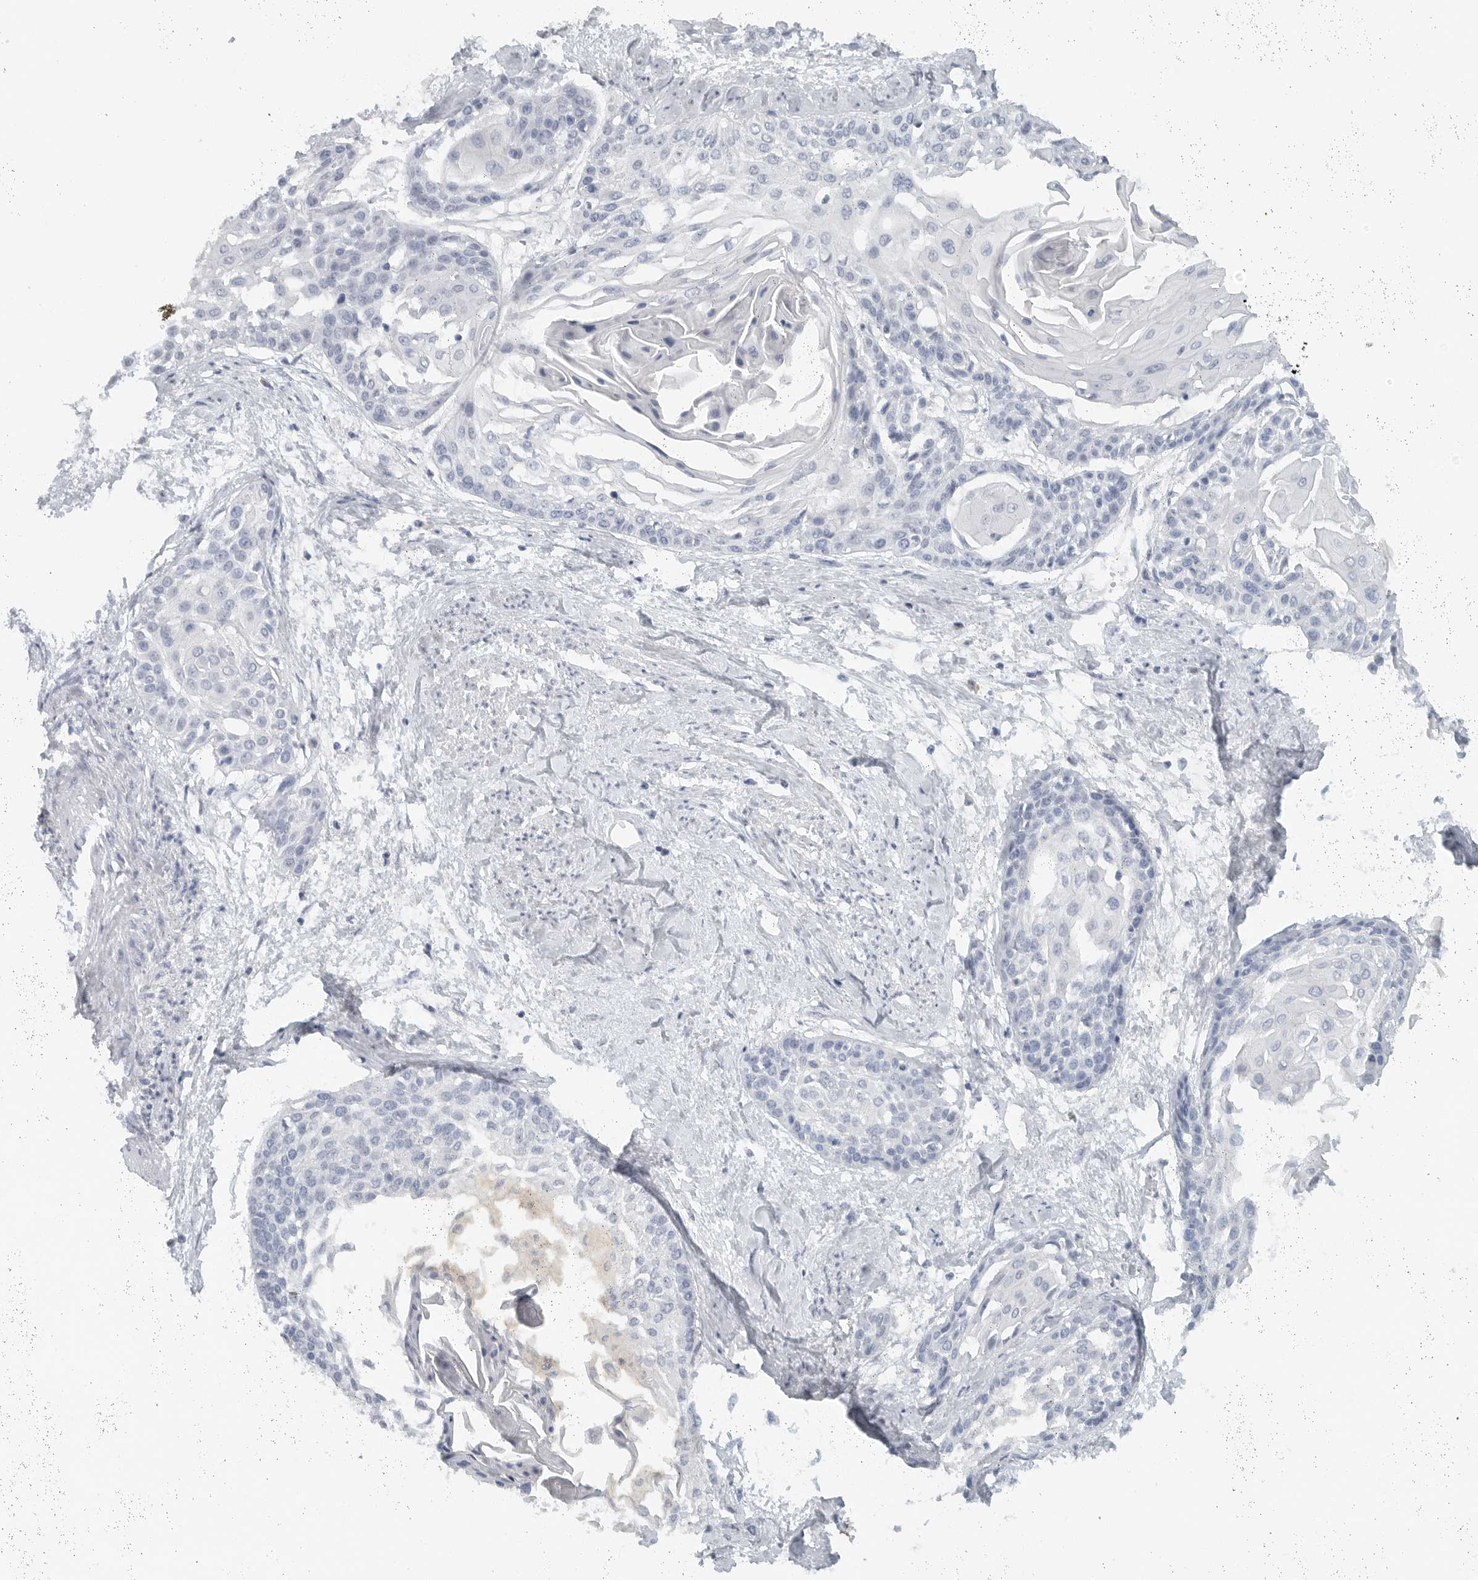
{"staining": {"intensity": "negative", "quantity": "none", "location": "none"}, "tissue": "cervical cancer", "cell_type": "Tumor cells", "image_type": "cancer", "snomed": [{"axis": "morphology", "description": "Squamous cell carcinoma, NOS"}, {"axis": "topography", "description": "Cervix"}], "caption": "DAB (3,3'-diaminobenzidine) immunohistochemical staining of human cervical cancer (squamous cell carcinoma) shows no significant positivity in tumor cells.", "gene": "PAM", "patient": {"sex": "female", "age": 57}}